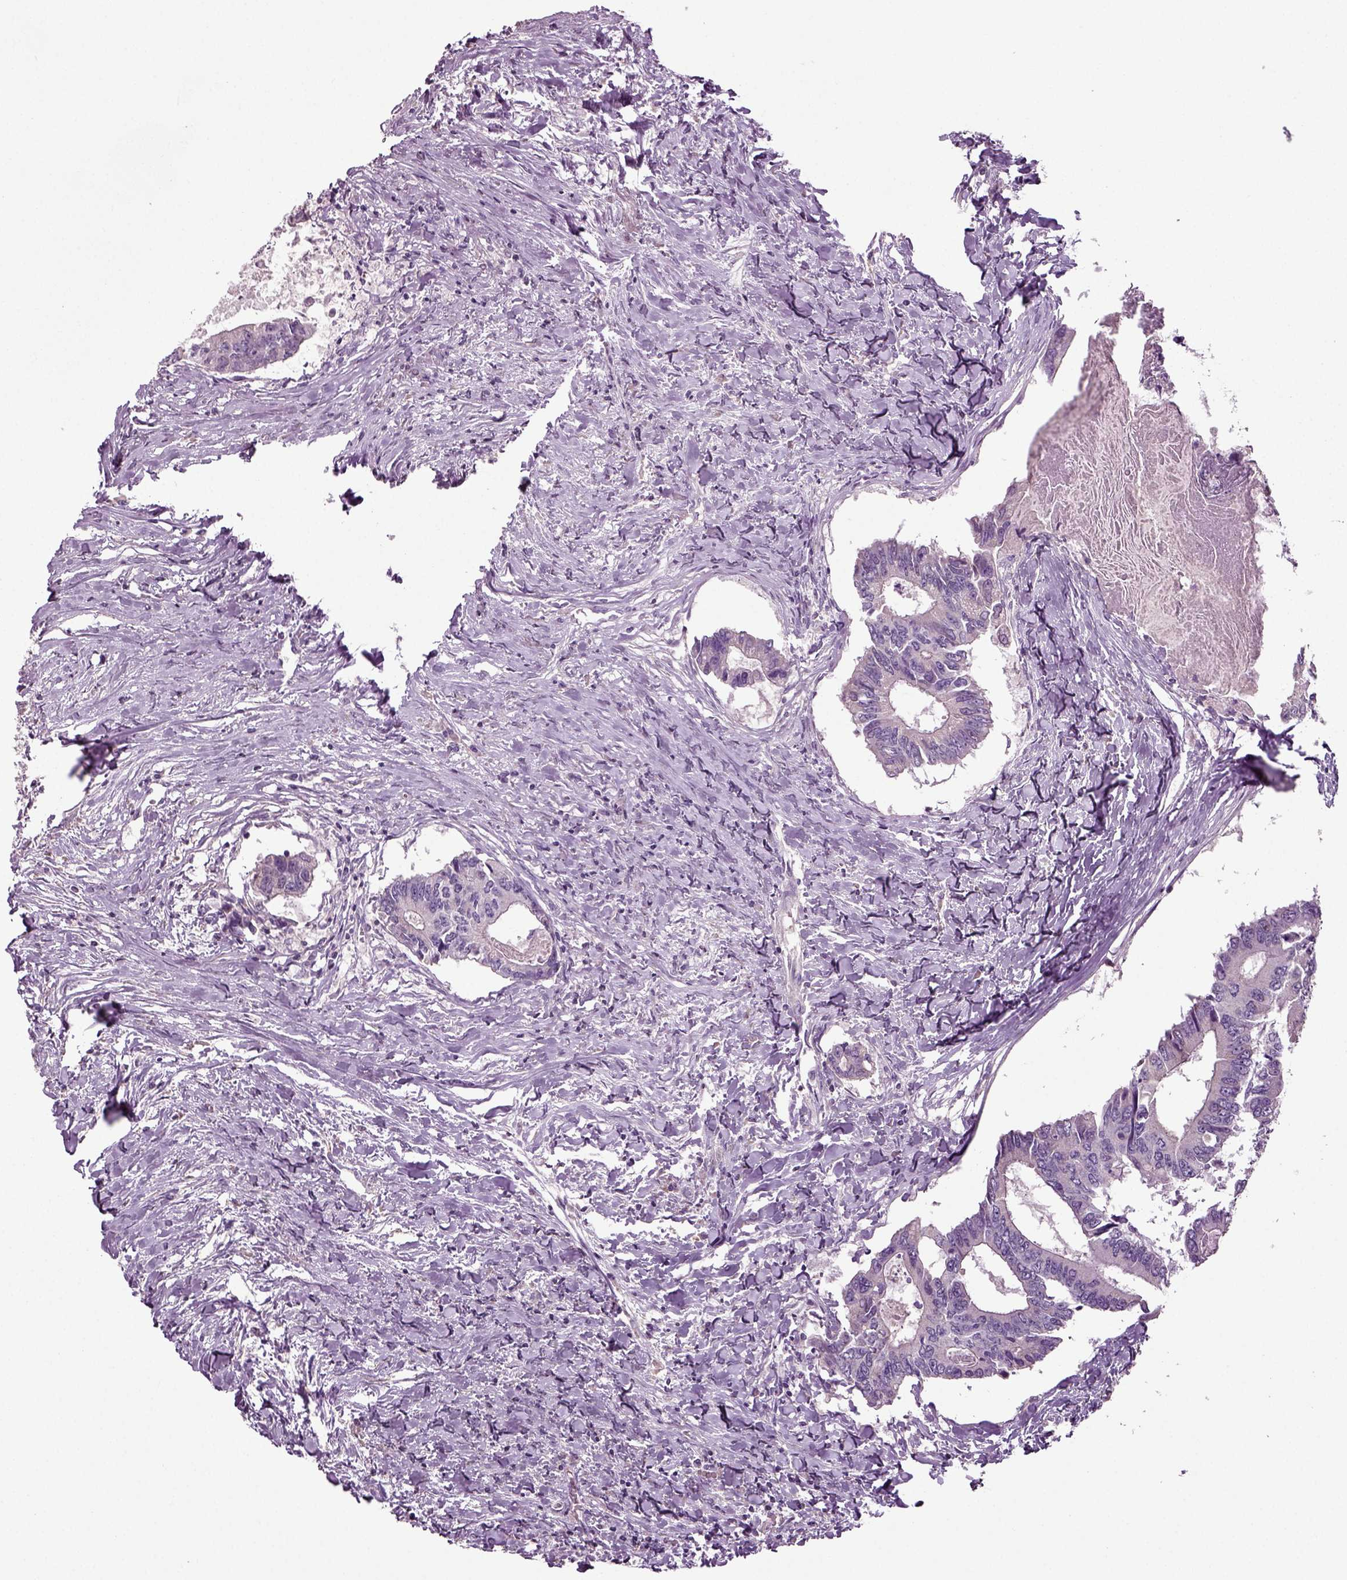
{"staining": {"intensity": "negative", "quantity": "none", "location": "none"}, "tissue": "colorectal cancer", "cell_type": "Tumor cells", "image_type": "cancer", "snomed": [{"axis": "morphology", "description": "Adenocarcinoma, NOS"}, {"axis": "topography", "description": "Colon"}], "caption": "Image shows no significant protein expression in tumor cells of colorectal cancer (adenocarcinoma).", "gene": "DEFB118", "patient": {"sex": "male", "age": 53}}